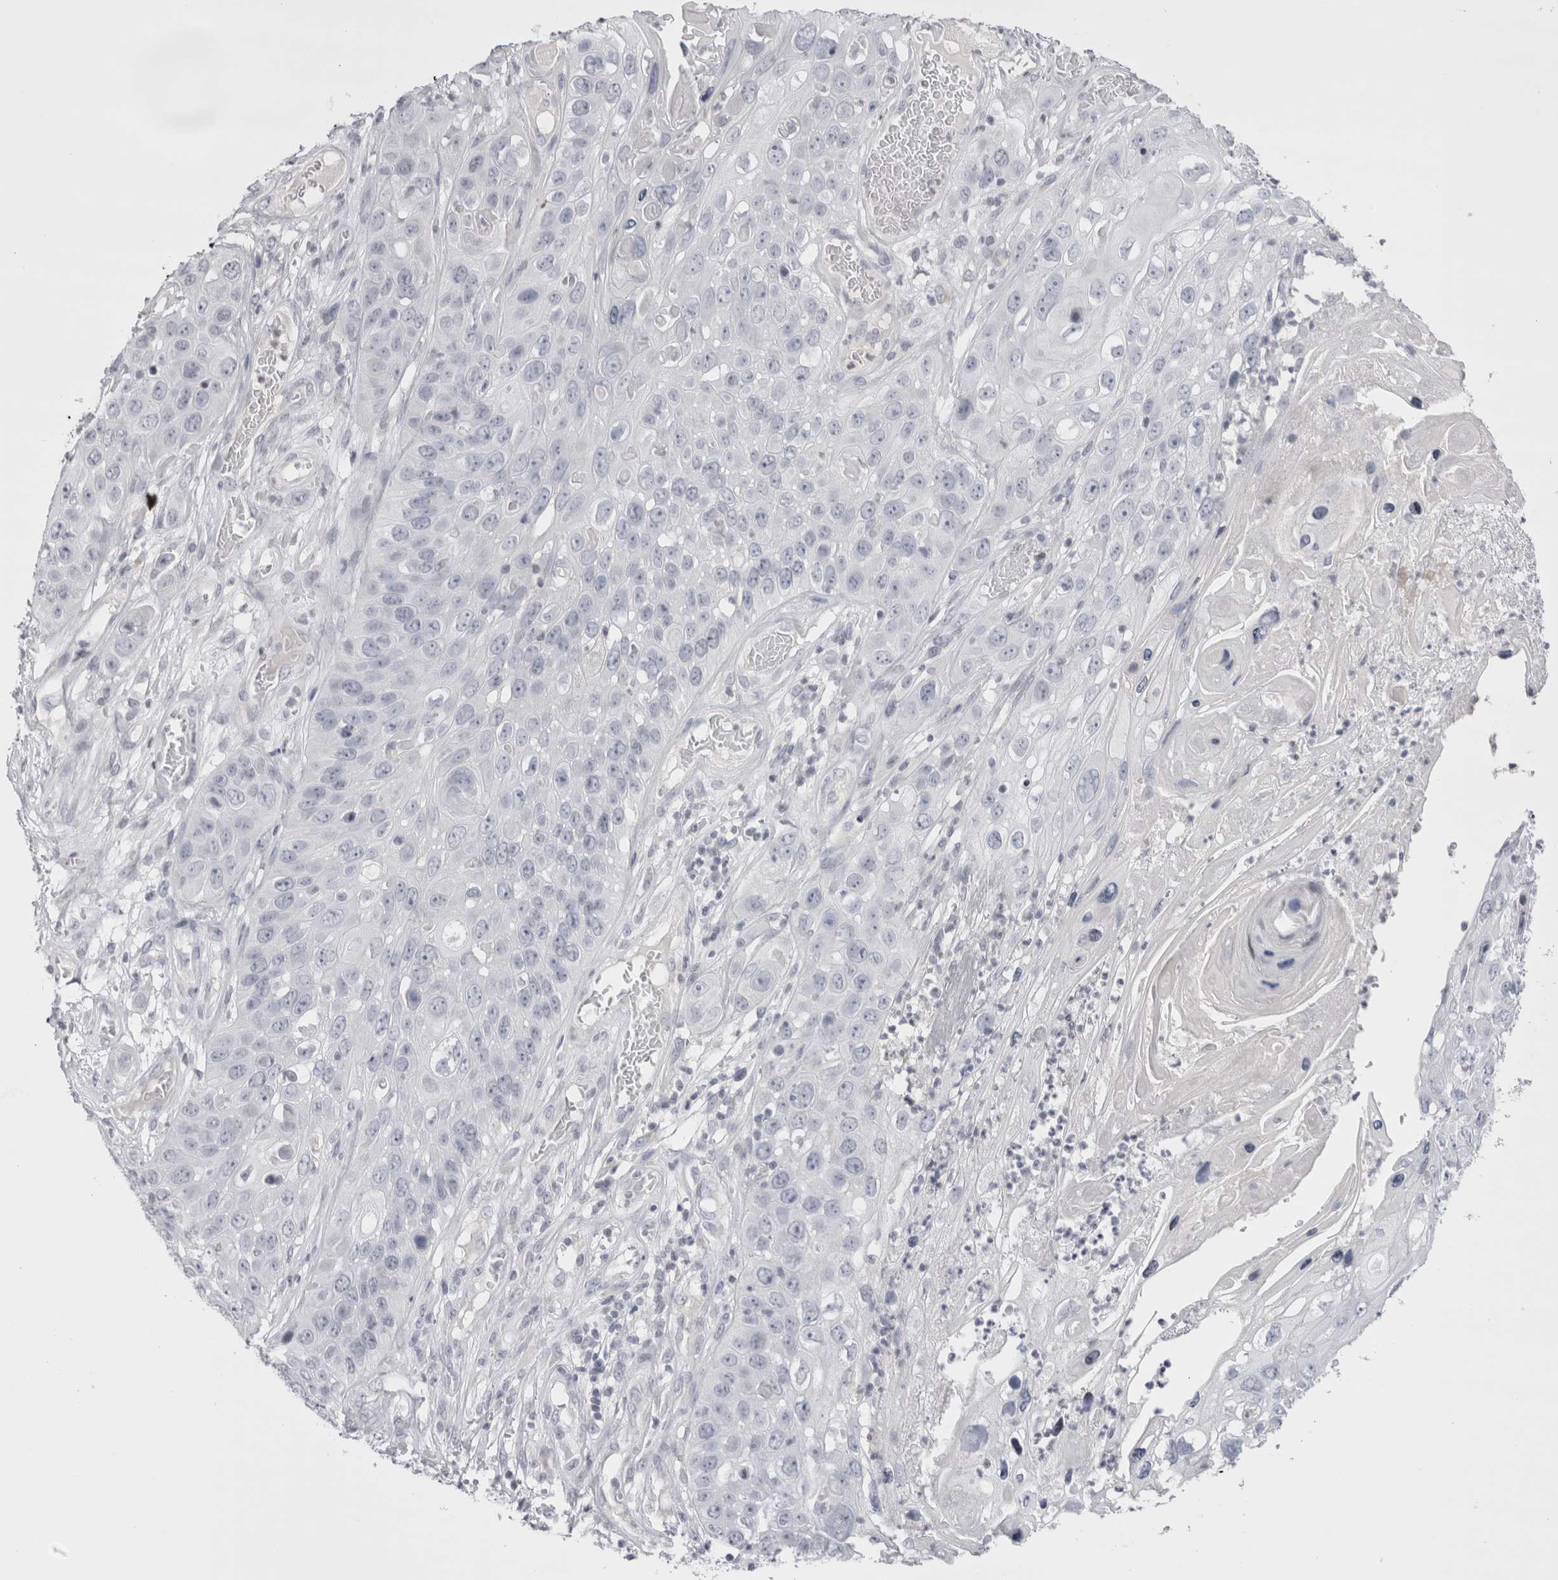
{"staining": {"intensity": "negative", "quantity": "none", "location": "none"}, "tissue": "skin cancer", "cell_type": "Tumor cells", "image_type": "cancer", "snomed": [{"axis": "morphology", "description": "Squamous cell carcinoma, NOS"}, {"axis": "topography", "description": "Skin"}], "caption": "IHC micrograph of human skin squamous cell carcinoma stained for a protein (brown), which displays no expression in tumor cells. (Stains: DAB (3,3'-diaminobenzidine) immunohistochemistry with hematoxylin counter stain, Microscopy: brightfield microscopy at high magnification).", "gene": "FNDC8", "patient": {"sex": "male", "age": 55}}